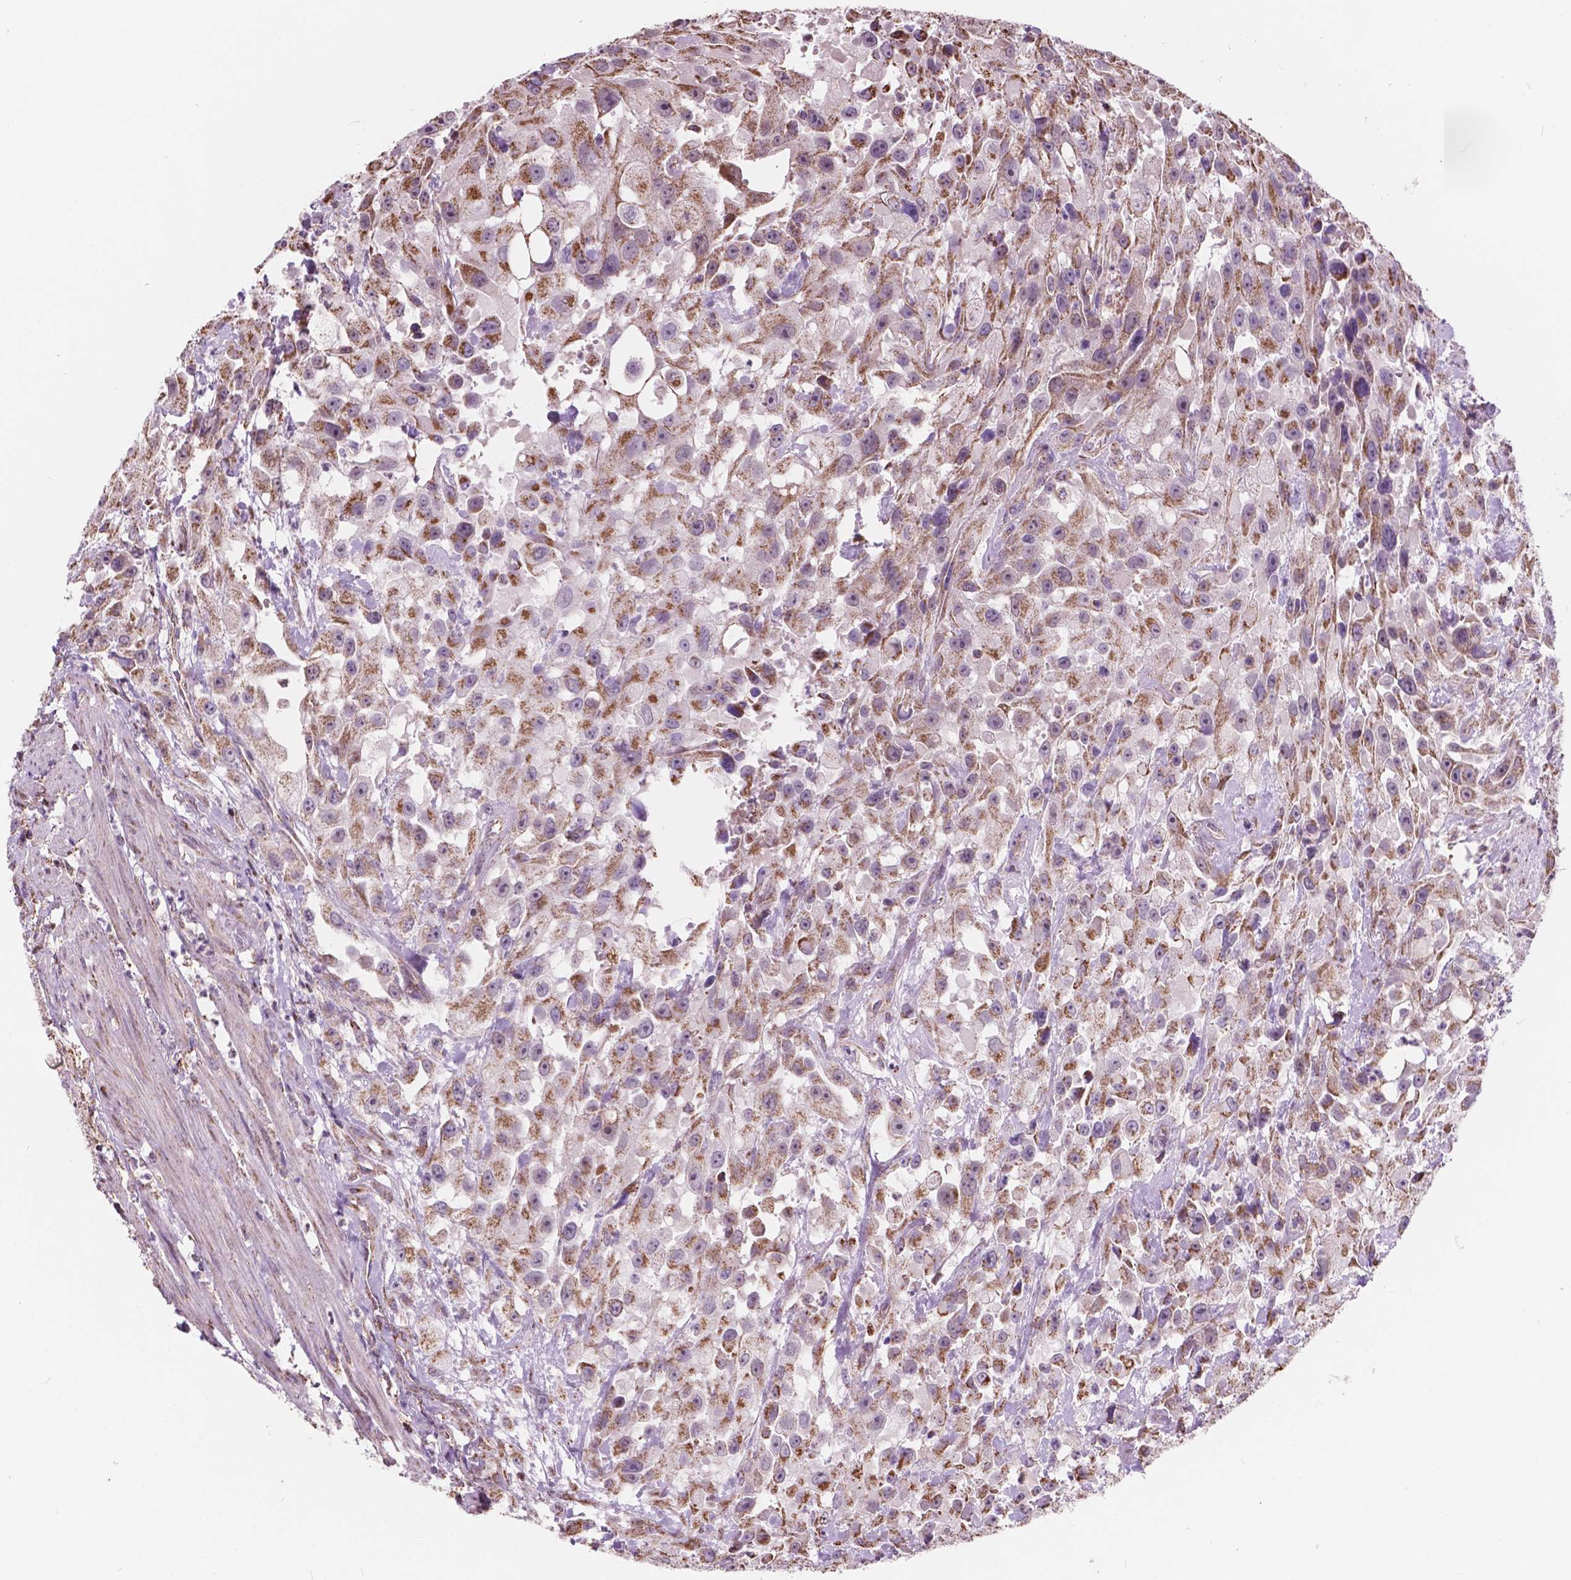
{"staining": {"intensity": "moderate", "quantity": ">75%", "location": "cytoplasmic/membranous"}, "tissue": "urothelial cancer", "cell_type": "Tumor cells", "image_type": "cancer", "snomed": [{"axis": "morphology", "description": "Urothelial carcinoma, High grade"}, {"axis": "topography", "description": "Urinary bladder"}], "caption": "A brown stain labels moderate cytoplasmic/membranous positivity of a protein in human high-grade urothelial carcinoma tumor cells.", "gene": "SCOC", "patient": {"sex": "male", "age": 79}}